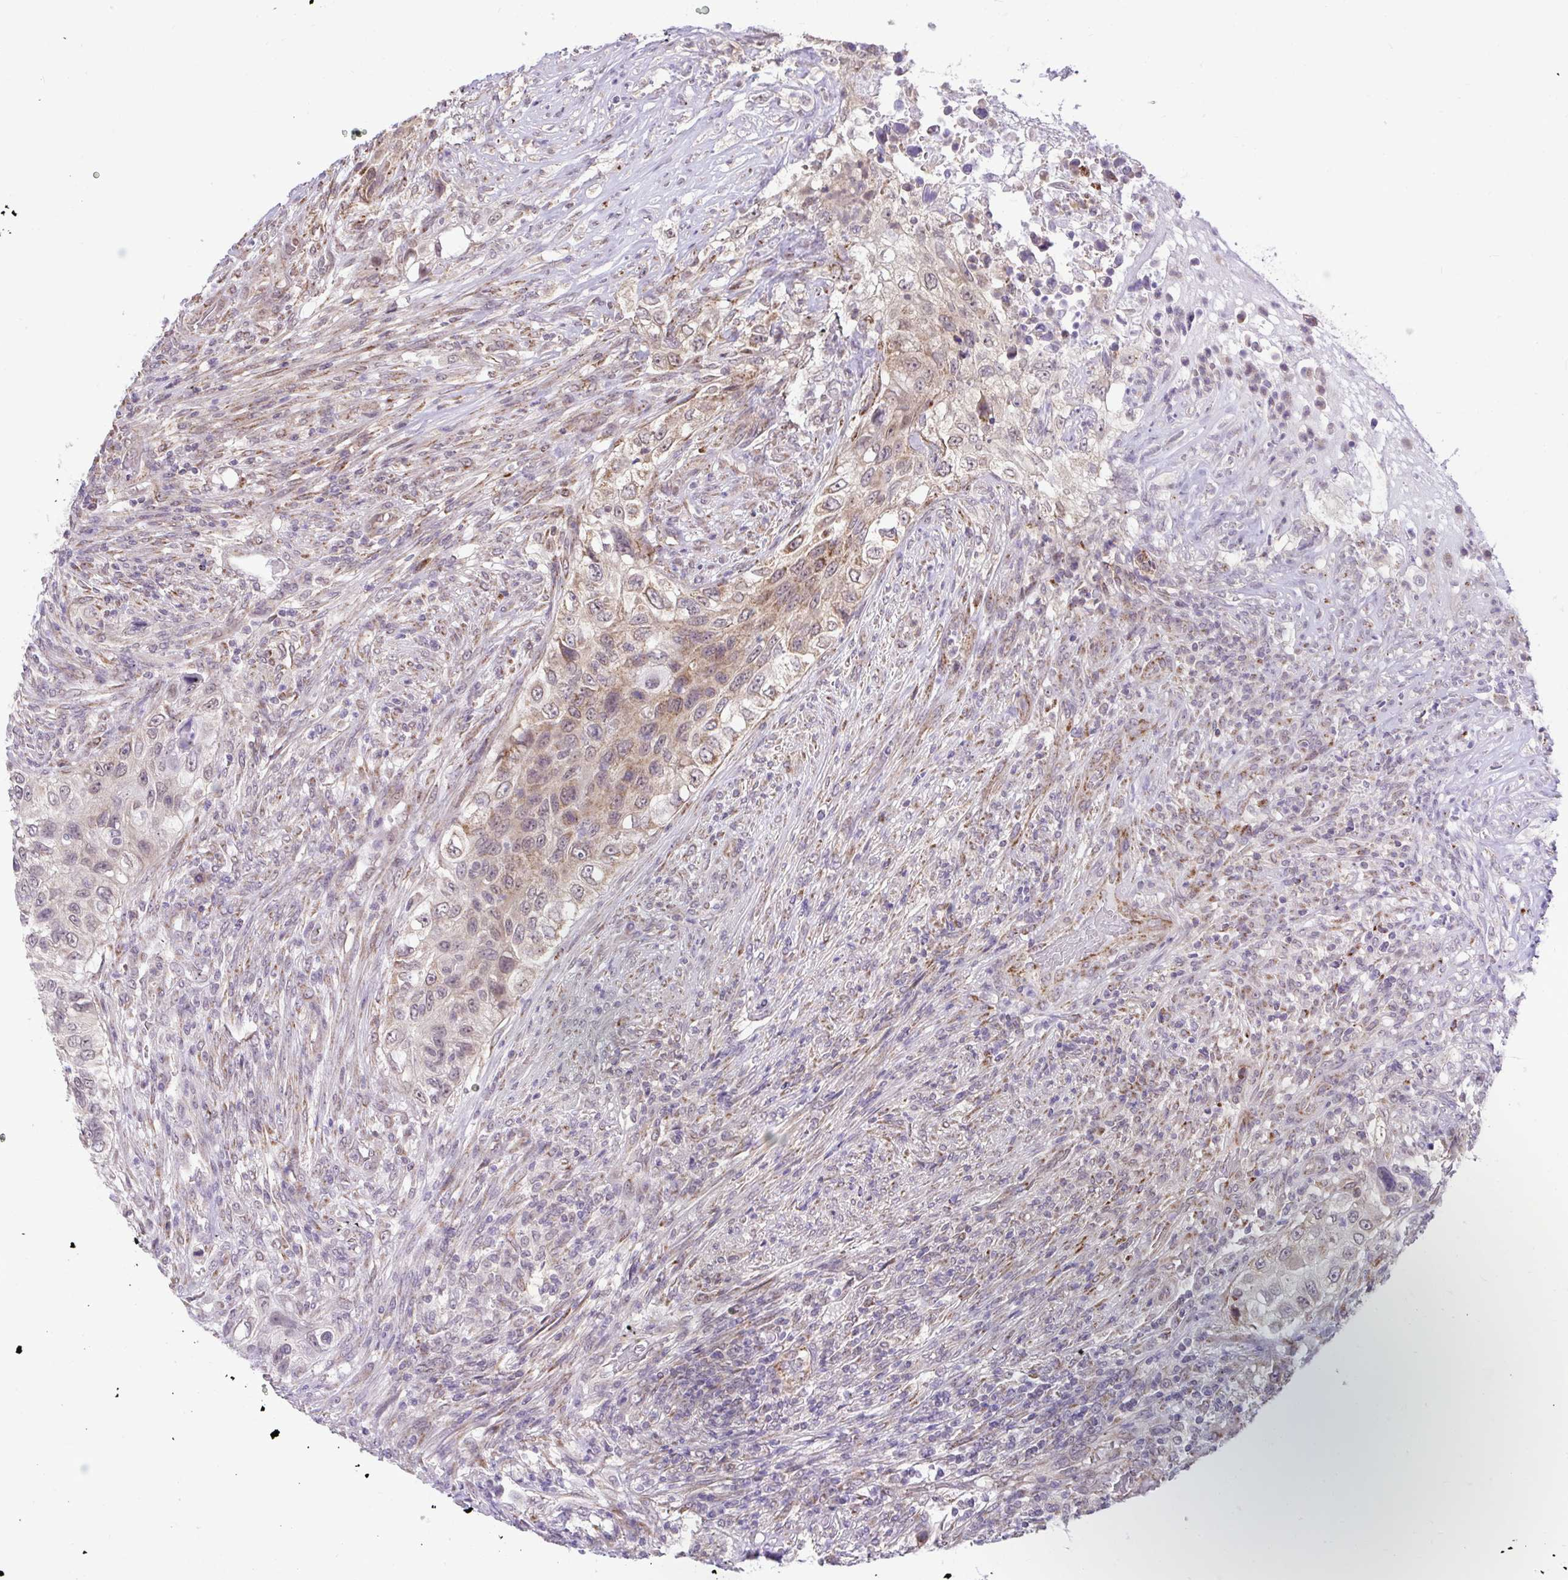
{"staining": {"intensity": "weak", "quantity": "25%-75%", "location": "cytoplasmic/membranous"}, "tissue": "urothelial cancer", "cell_type": "Tumor cells", "image_type": "cancer", "snomed": [{"axis": "morphology", "description": "Urothelial carcinoma, High grade"}, {"axis": "topography", "description": "Urinary bladder"}], "caption": "Immunohistochemistry histopathology image of neoplastic tissue: human urothelial cancer stained using immunohistochemistry (IHC) exhibits low levels of weak protein expression localized specifically in the cytoplasmic/membranous of tumor cells, appearing as a cytoplasmic/membranous brown color.", "gene": "PYCR2", "patient": {"sex": "female", "age": 60}}